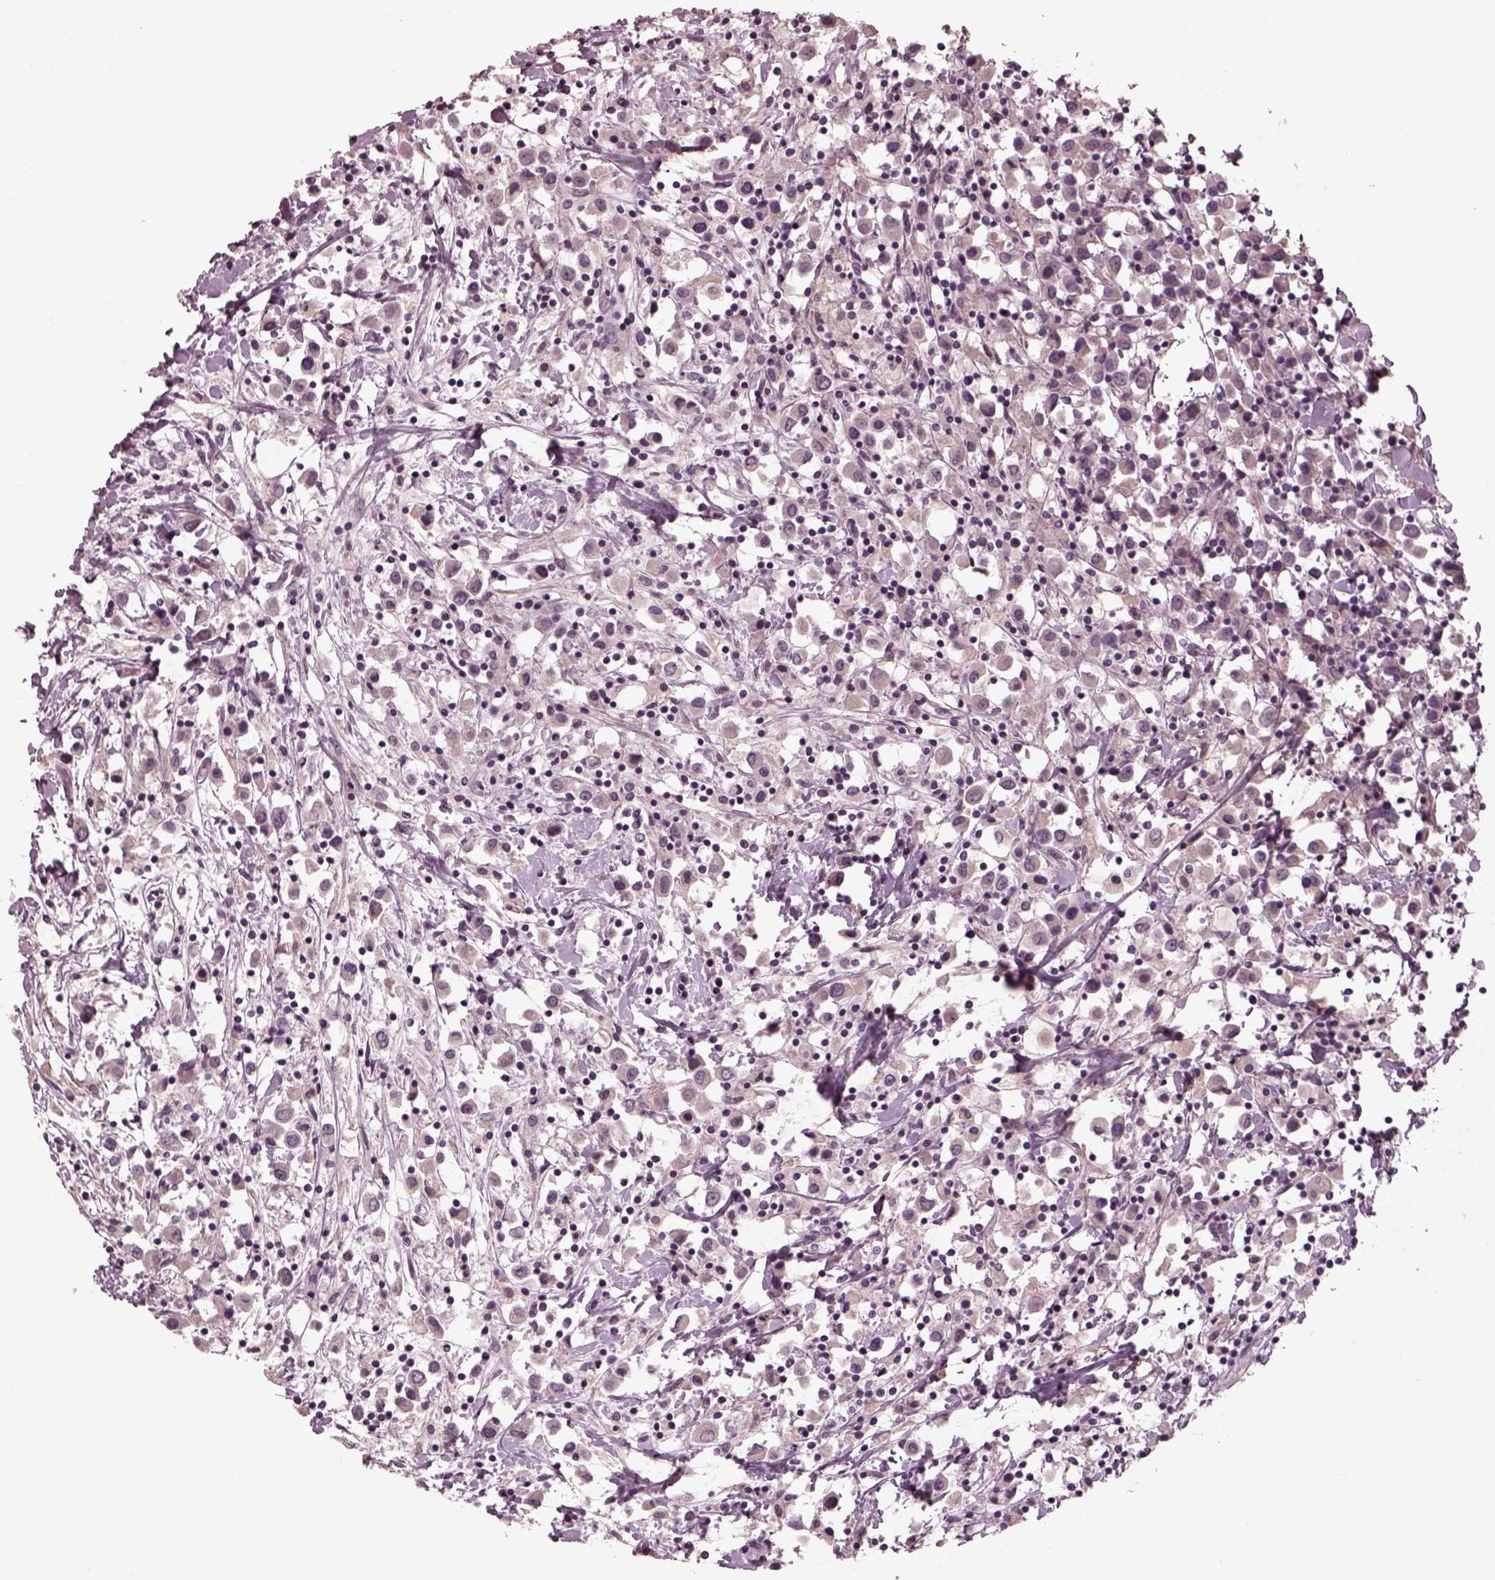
{"staining": {"intensity": "negative", "quantity": "none", "location": "none"}, "tissue": "breast cancer", "cell_type": "Tumor cells", "image_type": "cancer", "snomed": [{"axis": "morphology", "description": "Duct carcinoma"}, {"axis": "topography", "description": "Breast"}], "caption": "Immunohistochemical staining of intraductal carcinoma (breast) shows no significant staining in tumor cells.", "gene": "RCVRN", "patient": {"sex": "female", "age": 61}}